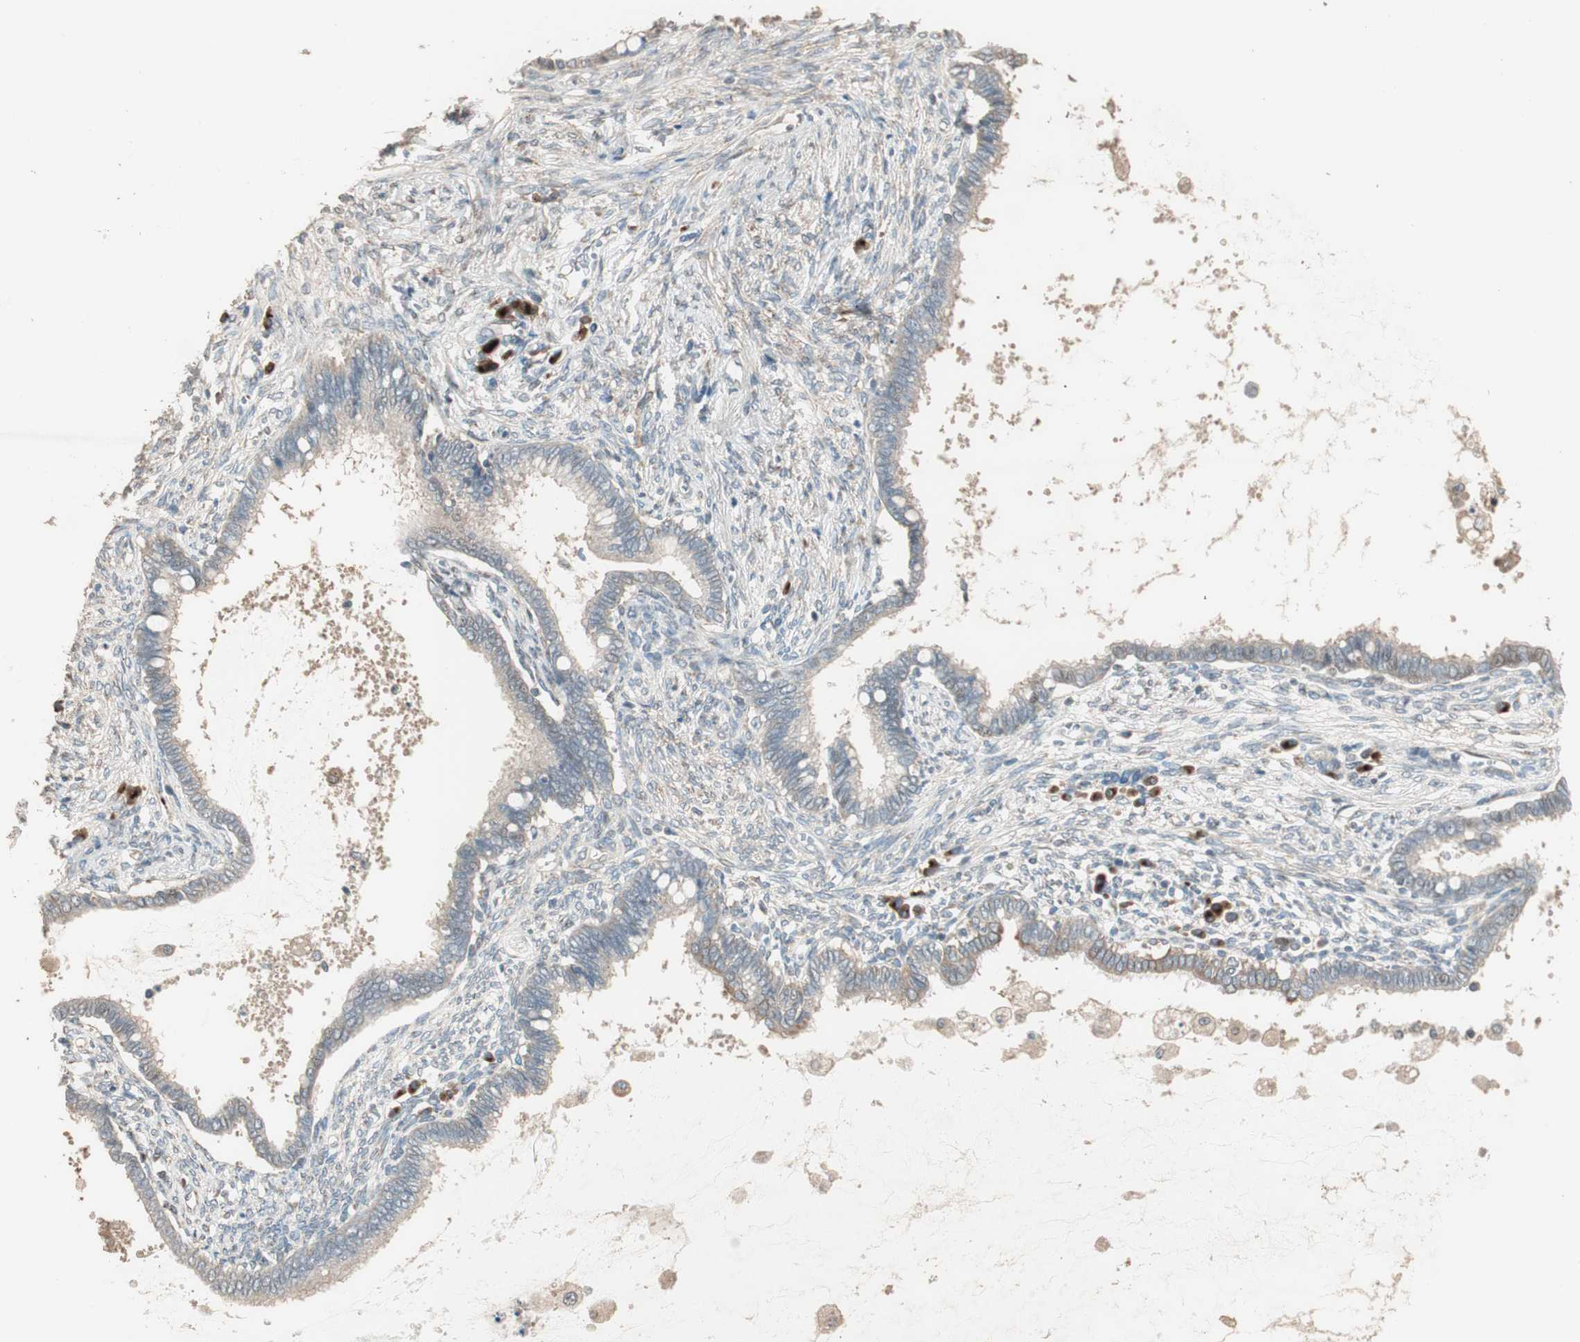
{"staining": {"intensity": "weak", "quantity": ">75%", "location": "cytoplasmic/membranous"}, "tissue": "cervical cancer", "cell_type": "Tumor cells", "image_type": "cancer", "snomed": [{"axis": "morphology", "description": "Adenocarcinoma, NOS"}, {"axis": "topography", "description": "Cervix"}], "caption": "Immunohistochemical staining of human adenocarcinoma (cervical) shows low levels of weak cytoplasmic/membranous protein positivity in approximately >75% of tumor cells.", "gene": "RARRES1", "patient": {"sex": "female", "age": 44}}